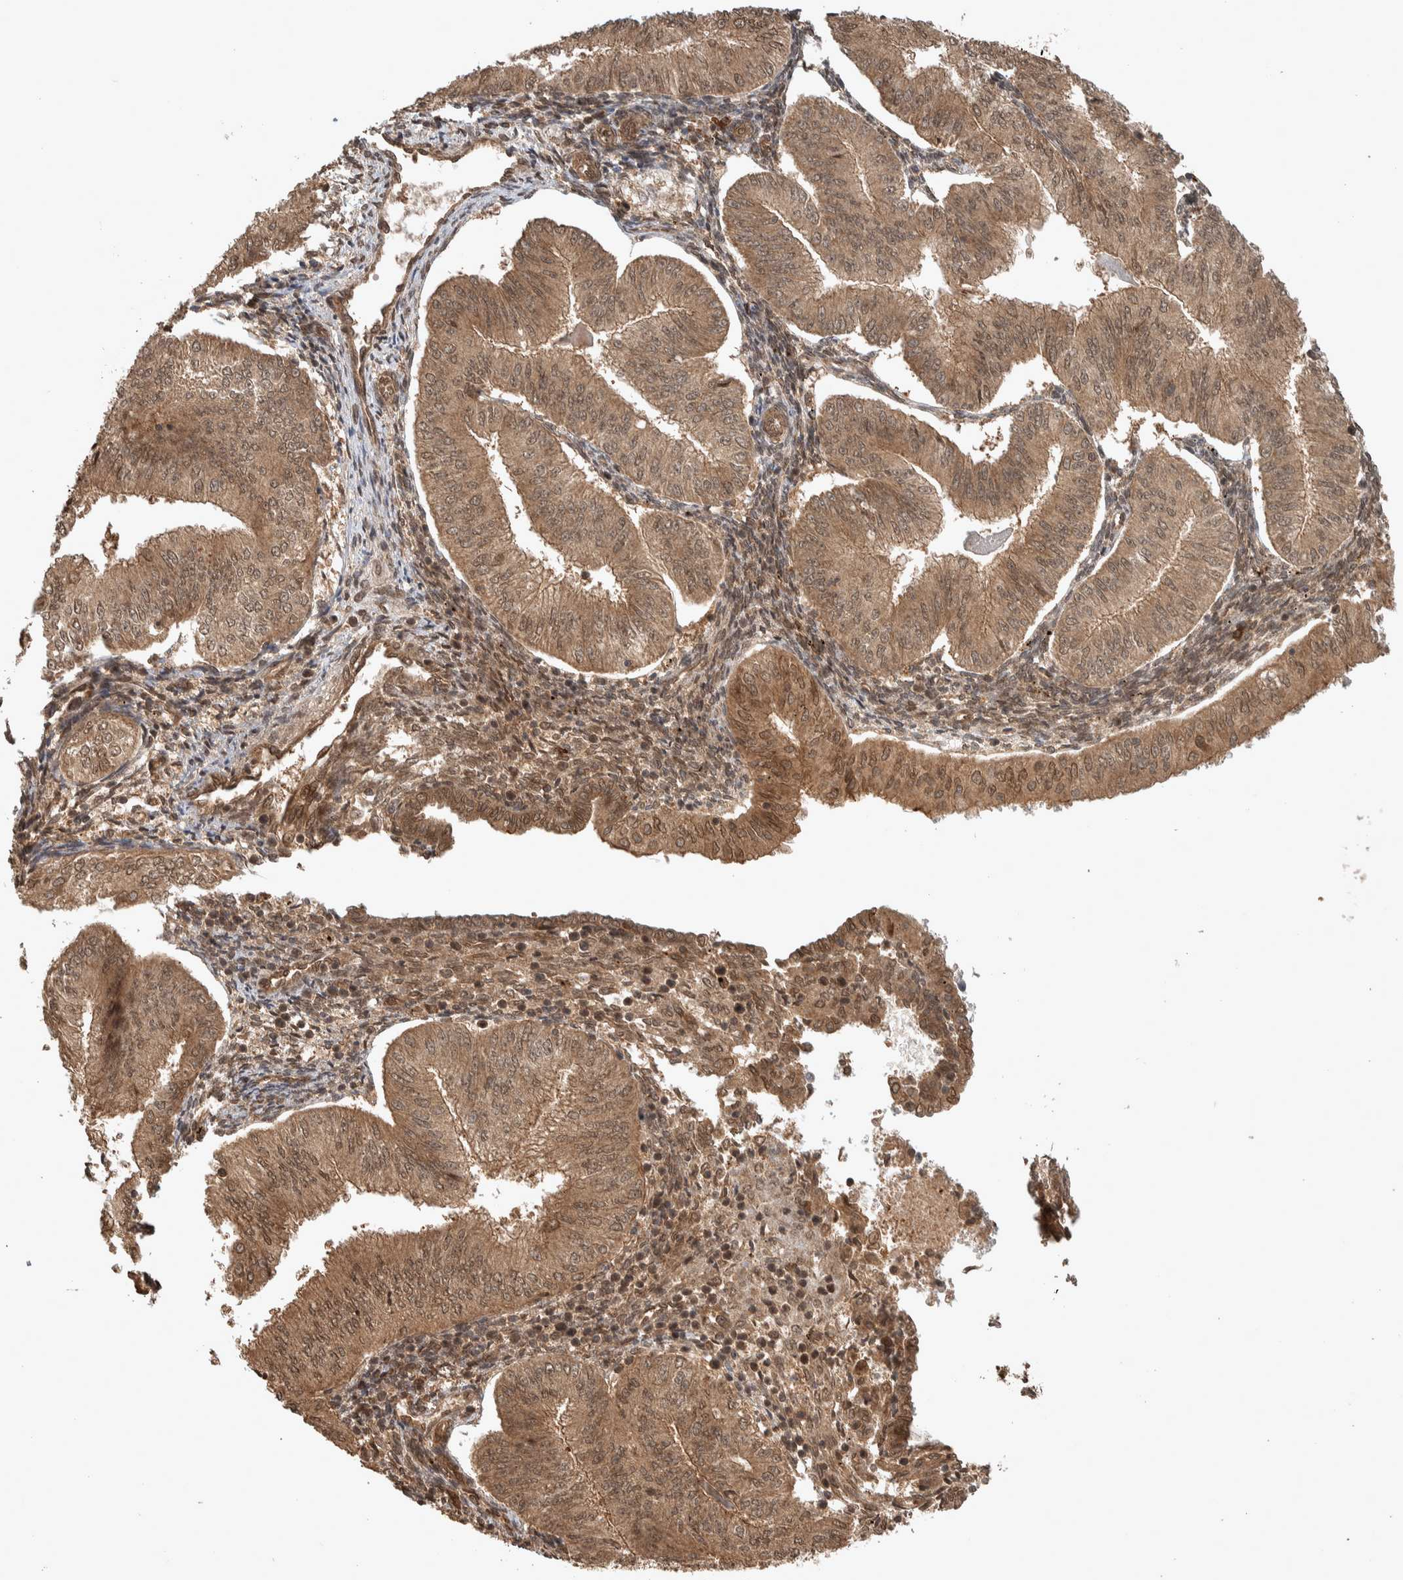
{"staining": {"intensity": "weak", "quantity": ">75%", "location": "cytoplasmic/membranous,nuclear"}, "tissue": "endometrial cancer", "cell_type": "Tumor cells", "image_type": "cancer", "snomed": [{"axis": "morphology", "description": "Normal tissue, NOS"}, {"axis": "morphology", "description": "Adenocarcinoma, NOS"}, {"axis": "topography", "description": "Endometrium"}], "caption": "This image shows endometrial cancer stained with immunohistochemistry to label a protein in brown. The cytoplasmic/membranous and nuclear of tumor cells show weak positivity for the protein. Nuclei are counter-stained blue.", "gene": "CNTROB", "patient": {"sex": "female", "age": 53}}